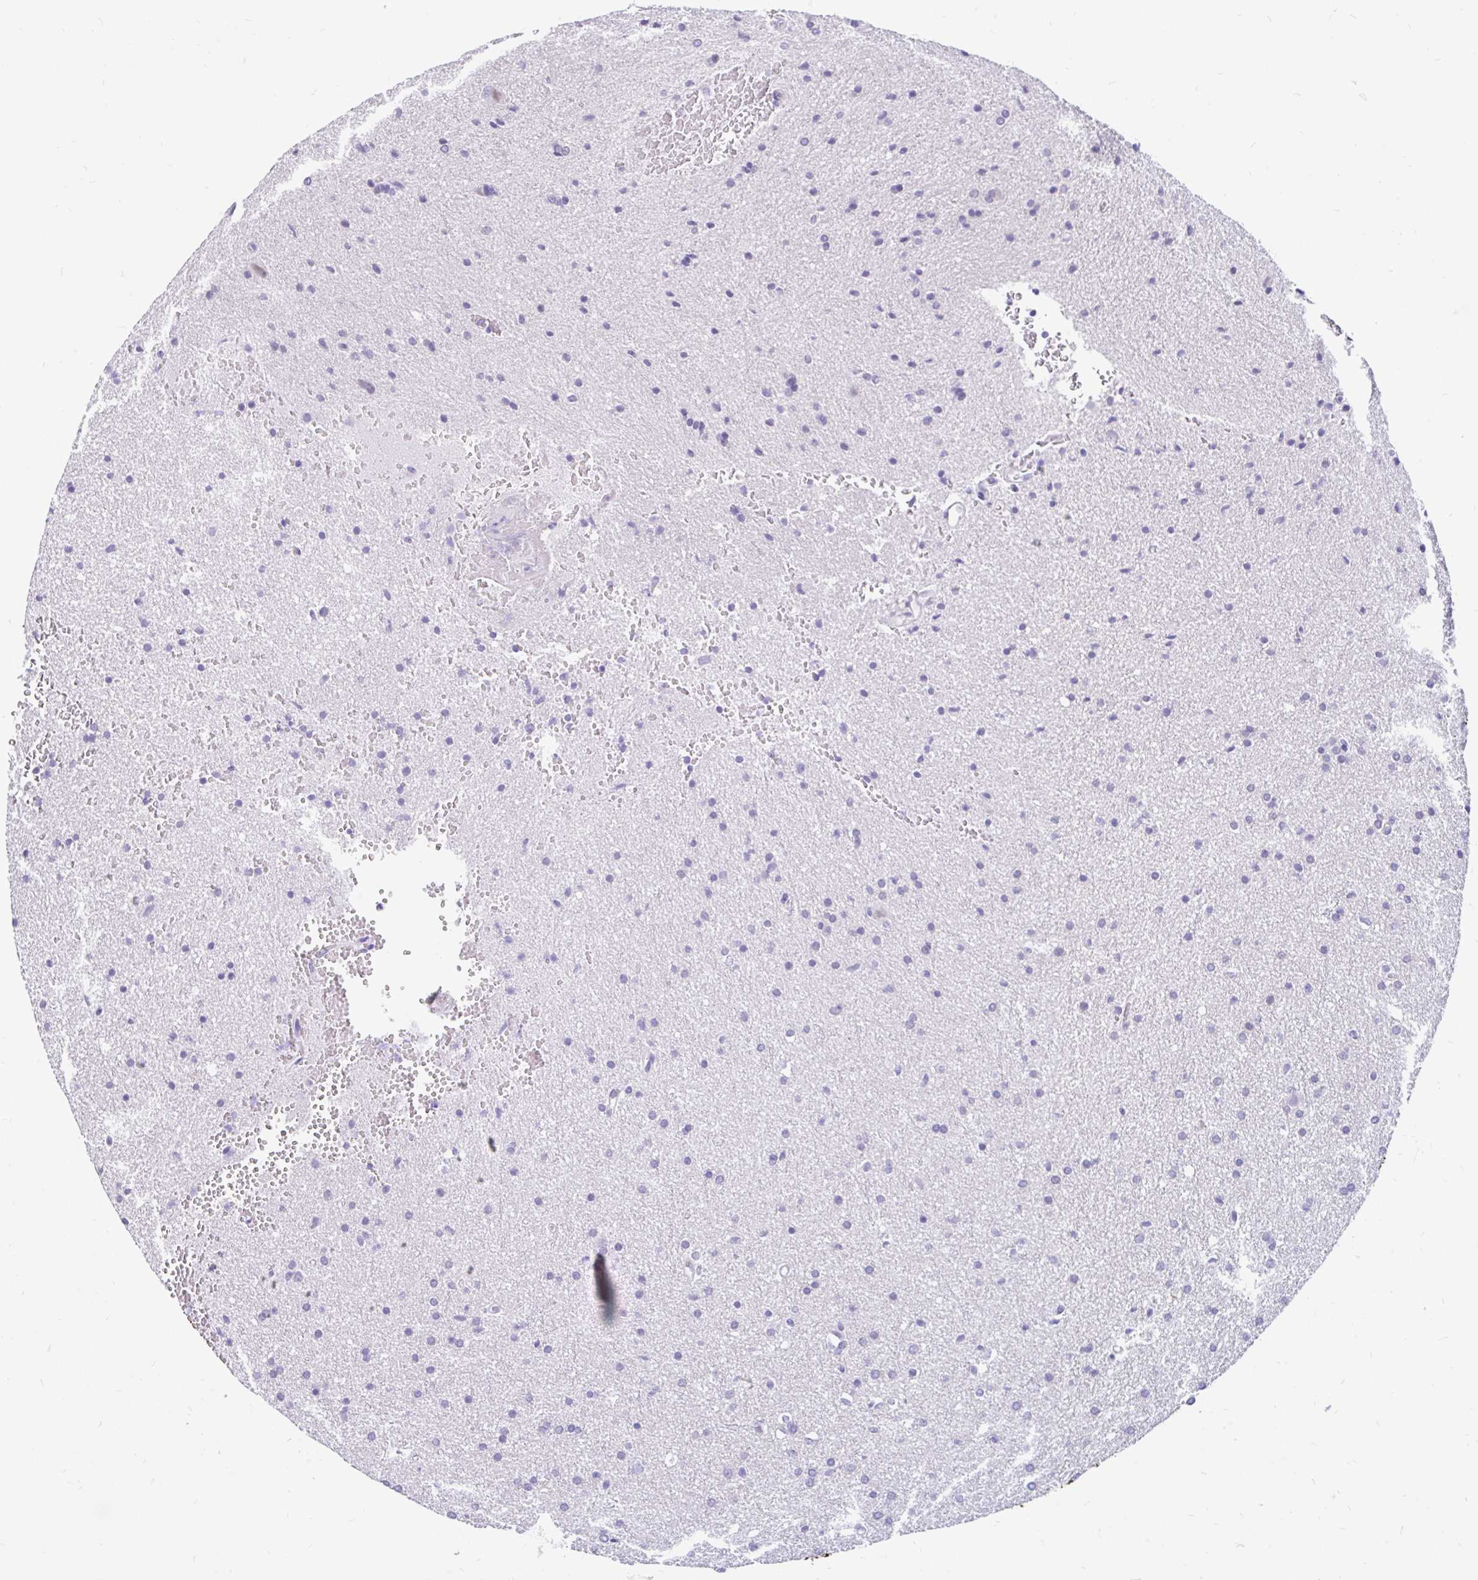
{"staining": {"intensity": "negative", "quantity": "none", "location": "none"}, "tissue": "glioma", "cell_type": "Tumor cells", "image_type": "cancer", "snomed": [{"axis": "morphology", "description": "Glioma, malignant, Low grade"}, {"axis": "topography", "description": "Brain"}], "caption": "IHC of human glioma shows no expression in tumor cells.", "gene": "KIAA2013", "patient": {"sex": "female", "age": 34}}